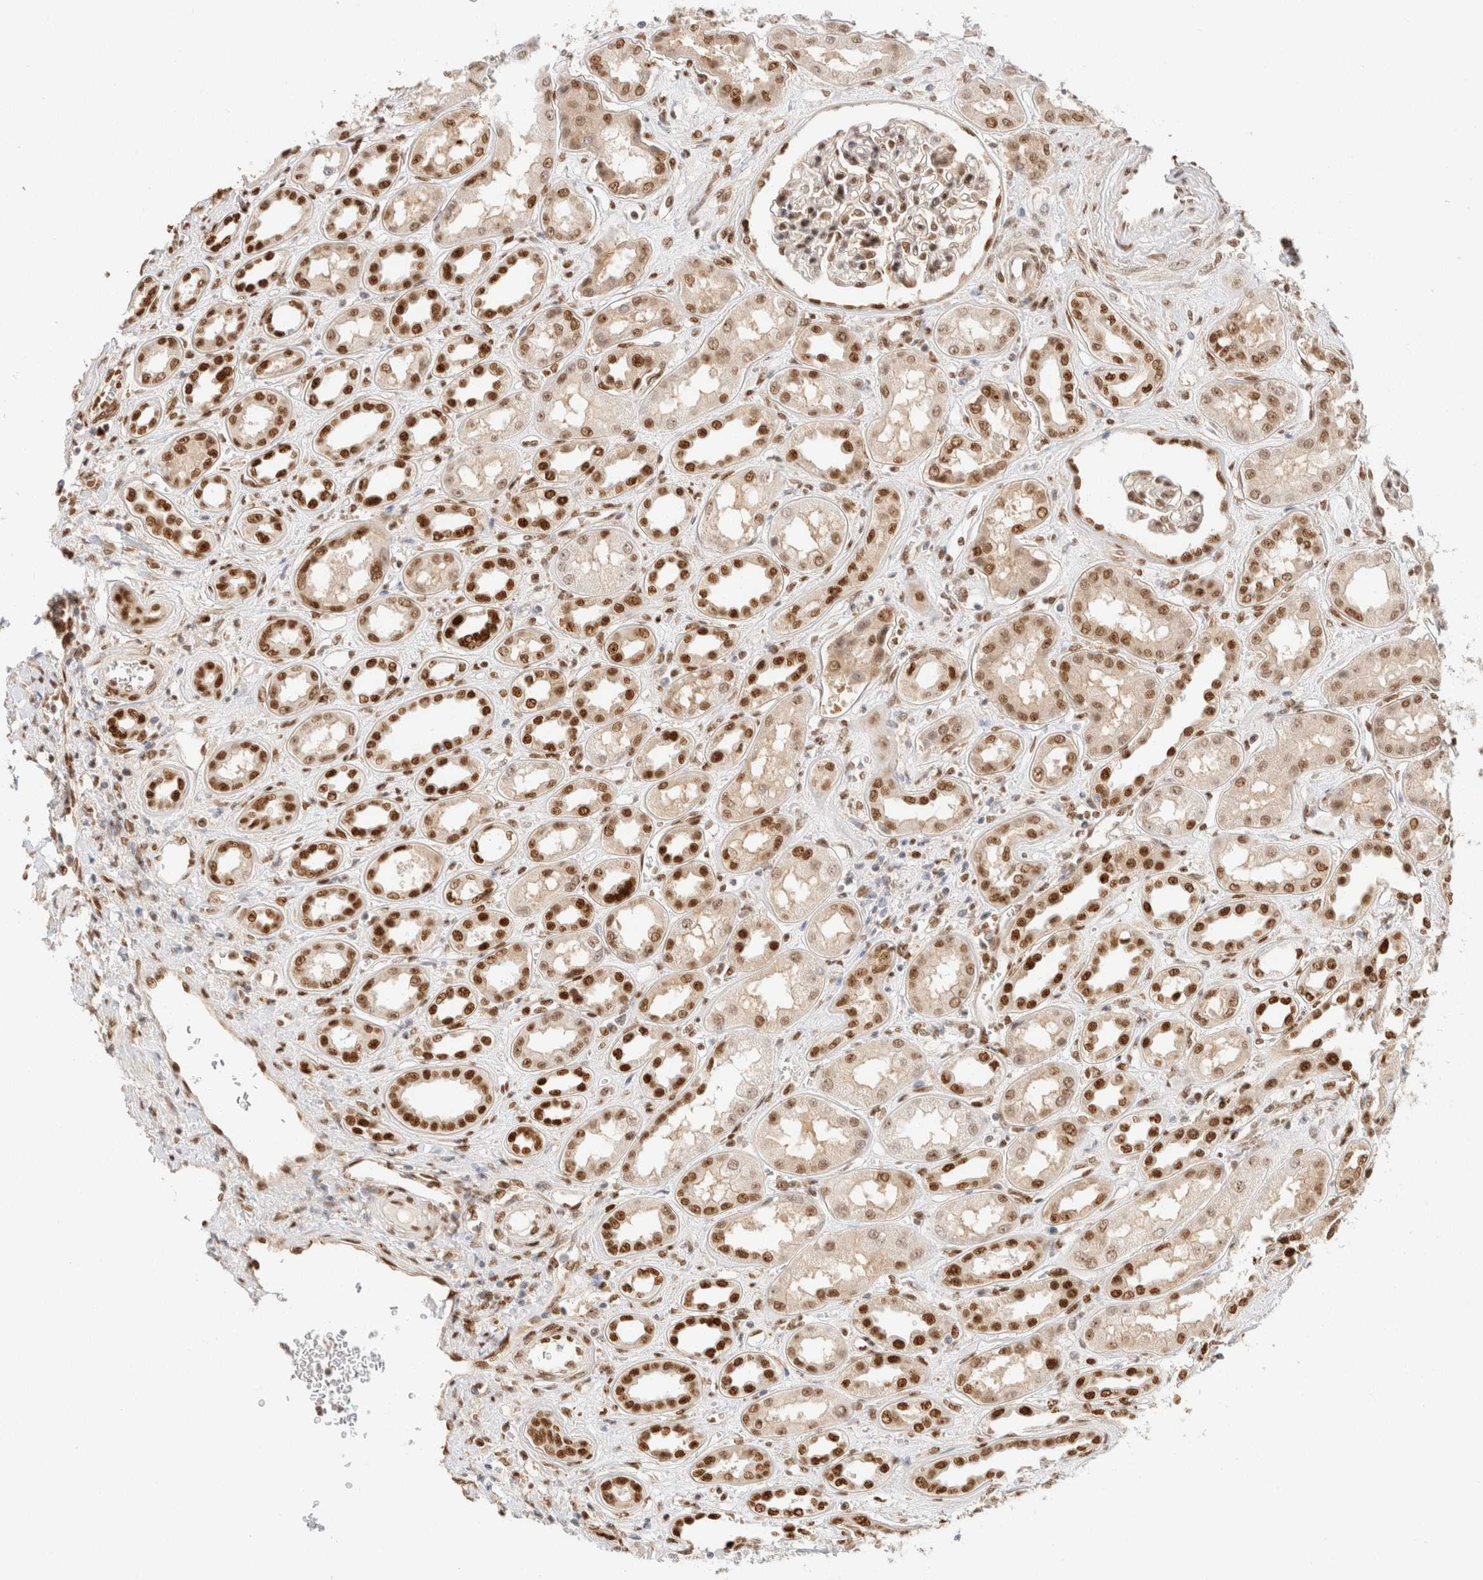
{"staining": {"intensity": "strong", "quantity": ">75%", "location": "nuclear"}, "tissue": "kidney", "cell_type": "Cells in glomeruli", "image_type": "normal", "snomed": [{"axis": "morphology", "description": "Normal tissue, NOS"}, {"axis": "topography", "description": "Kidney"}], "caption": "This photomicrograph reveals immunohistochemistry staining of unremarkable kidney, with high strong nuclear expression in about >75% of cells in glomeruli.", "gene": "ZNF768", "patient": {"sex": "male", "age": 59}}